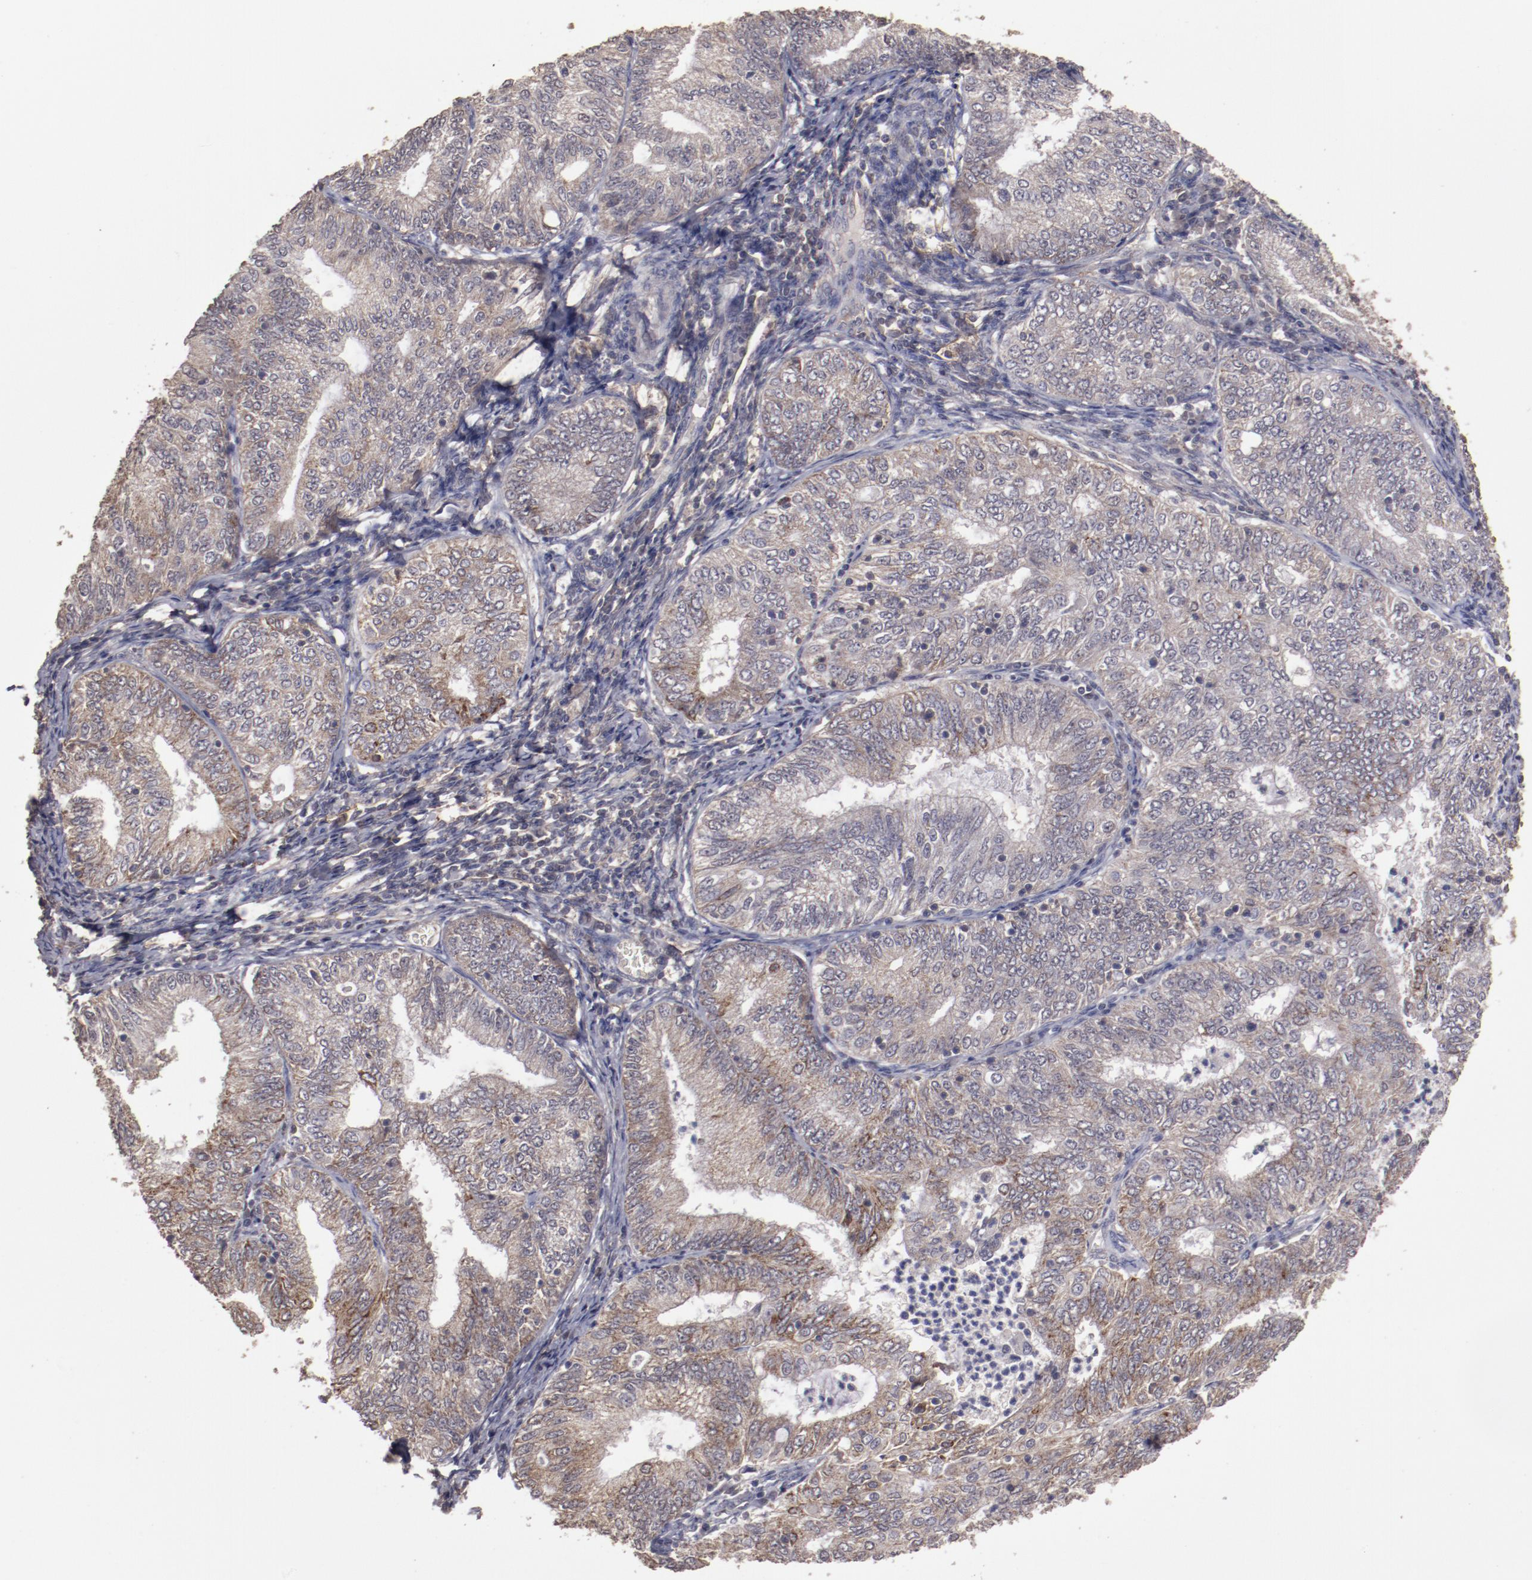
{"staining": {"intensity": "moderate", "quantity": "25%-75%", "location": "cytoplasmic/membranous"}, "tissue": "endometrial cancer", "cell_type": "Tumor cells", "image_type": "cancer", "snomed": [{"axis": "morphology", "description": "Adenocarcinoma, NOS"}, {"axis": "topography", "description": "Endometrium"}], "caption": "A medium amount of moderate cytoplasmic/membranous staining is present in approximately 25%-75% of tumor cells in endometrial cancer tissue.", "gene": "FAT1", "patient": {"sex": "female", "age": 69}}